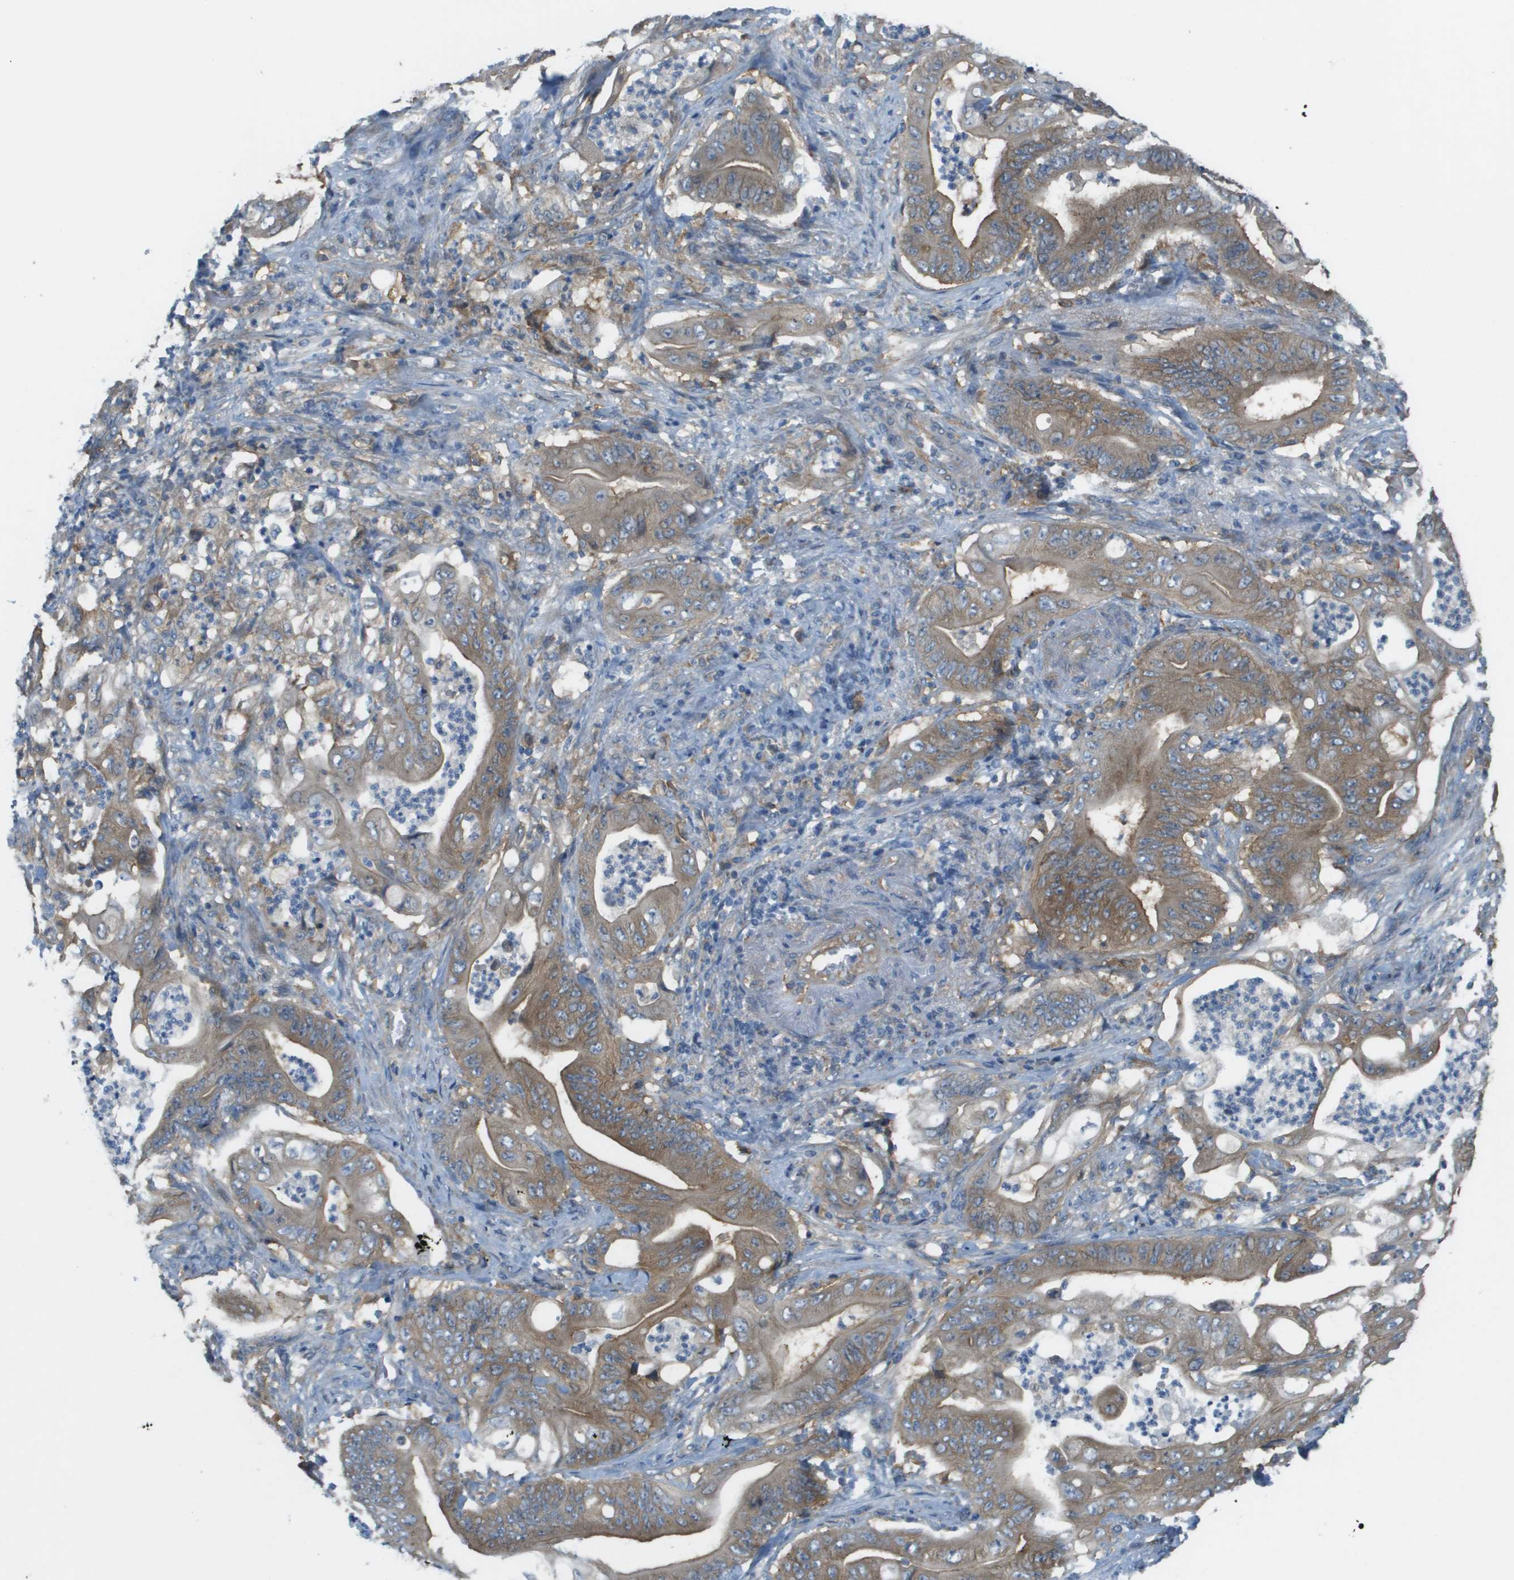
{"staining": {"intensity": "moderate", "quantity": ">75%", "location": "cytoplasmic/membranous"}, "tissue": "stomach cancer", "cell_type": "Tumor cells", "image_type": "cancer", "snomed": [{"axis": "morphology", "description": "Adenocarcinoma, NOS"}, {"axis": "topography", "description": "Stomach"}], "caption": "Tumor cells demonstrate medium levels of moderate cytoplasmic/membranous staining in approximately >75% of cells in adenocarcinoma (stomach). Nuclei are stained in blue.", "gene": "CORO1B", "patient": {"sex": "female", "age": 73}}